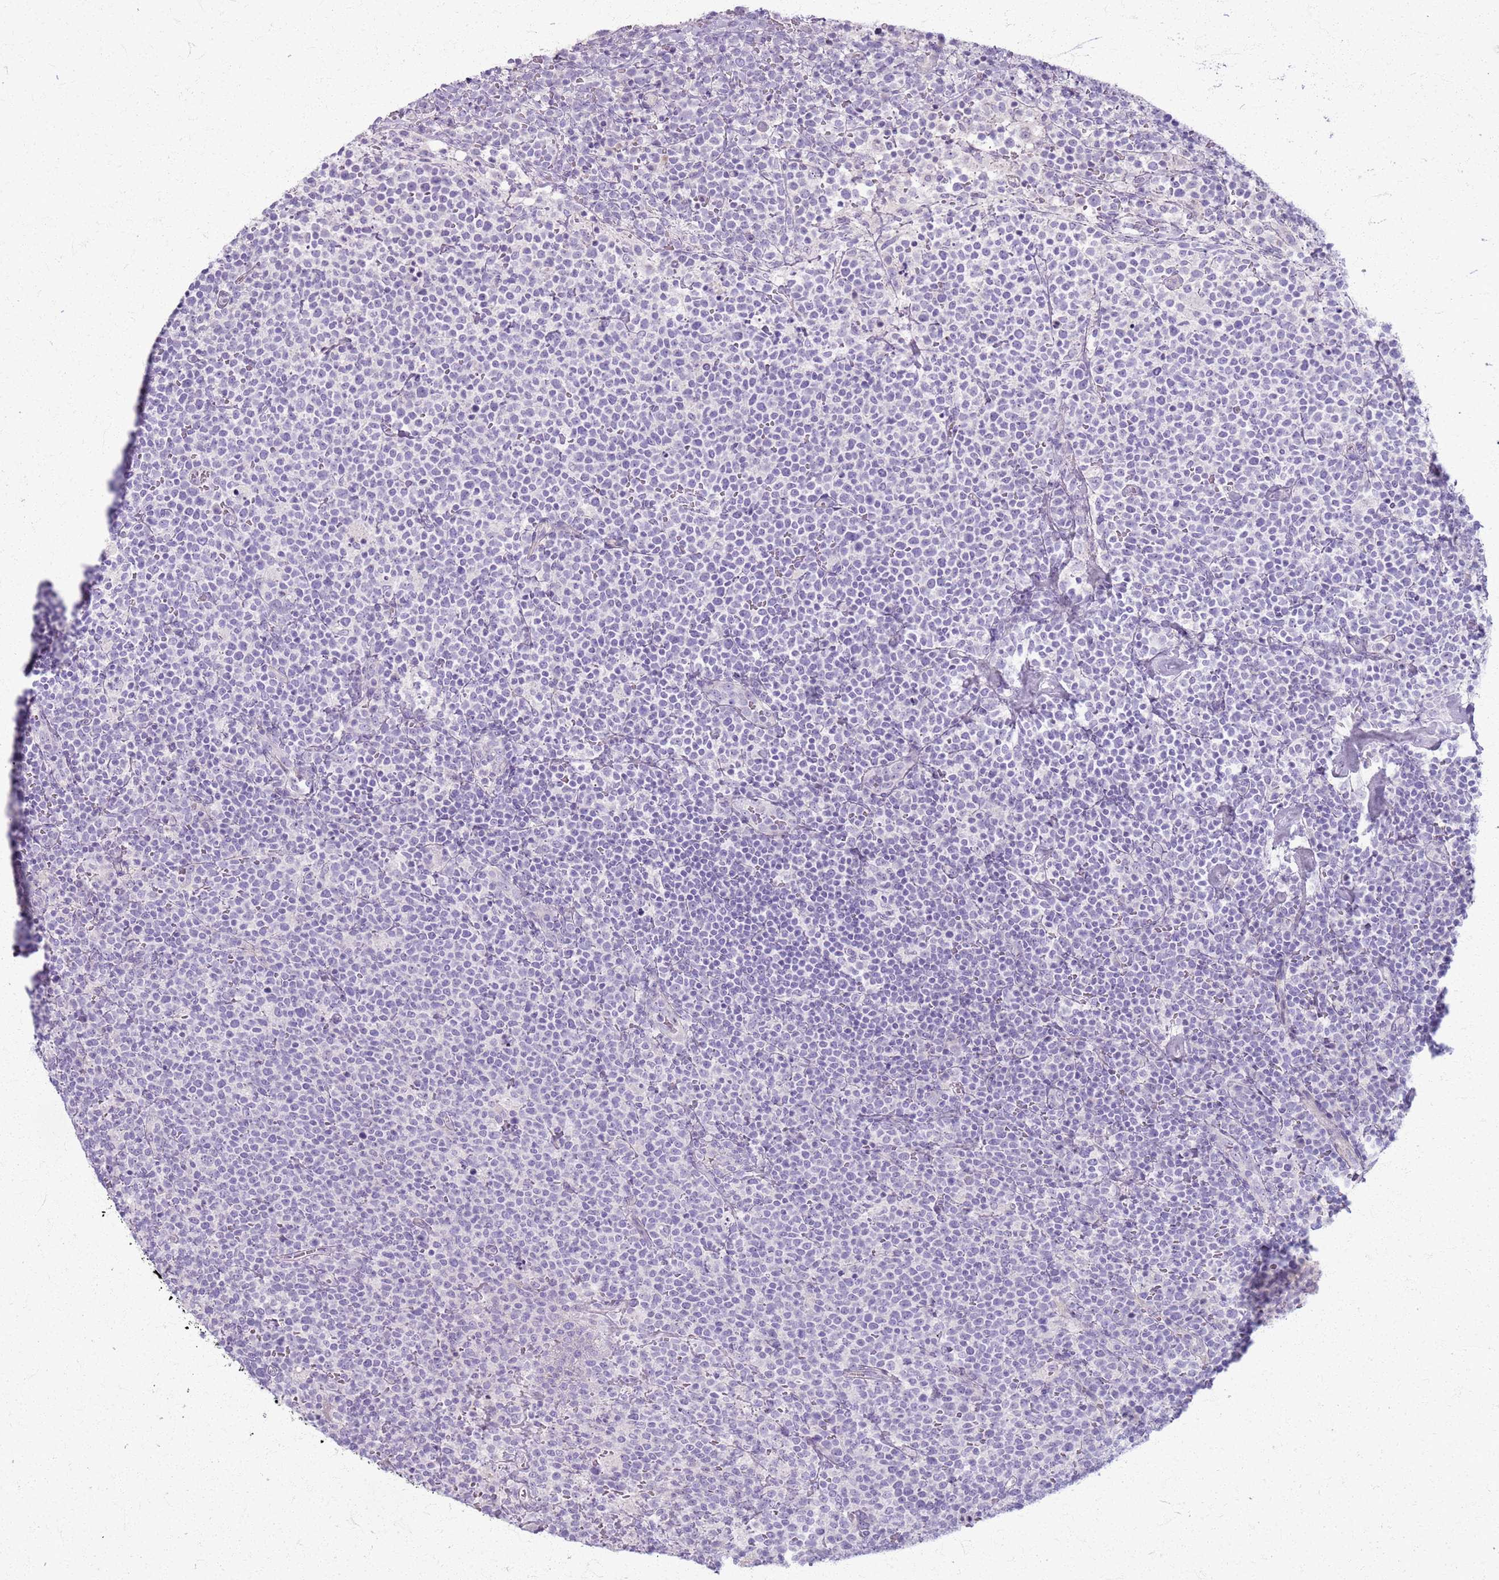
{"staining": {"intensity": "negative", "quantity": "none", "location": "none"}, "tissue": "lymphoma", "cell_type": "Tumor cells", "image_type": "cancer", "snomed": [{"axis": "morphology", "description": "Malignant lymphoma, non-Hodgkin's type, High grade"}, {"axis": "topography", "description": "Lymph node"}], "caption": "This is an IHC histopathology image of high-grade malignant lymphoma, non-Hodgkin's type. There is no staining in tumor cells.", "gene": "CSRP3", "patient": {"sex": "male", "age": 61}}